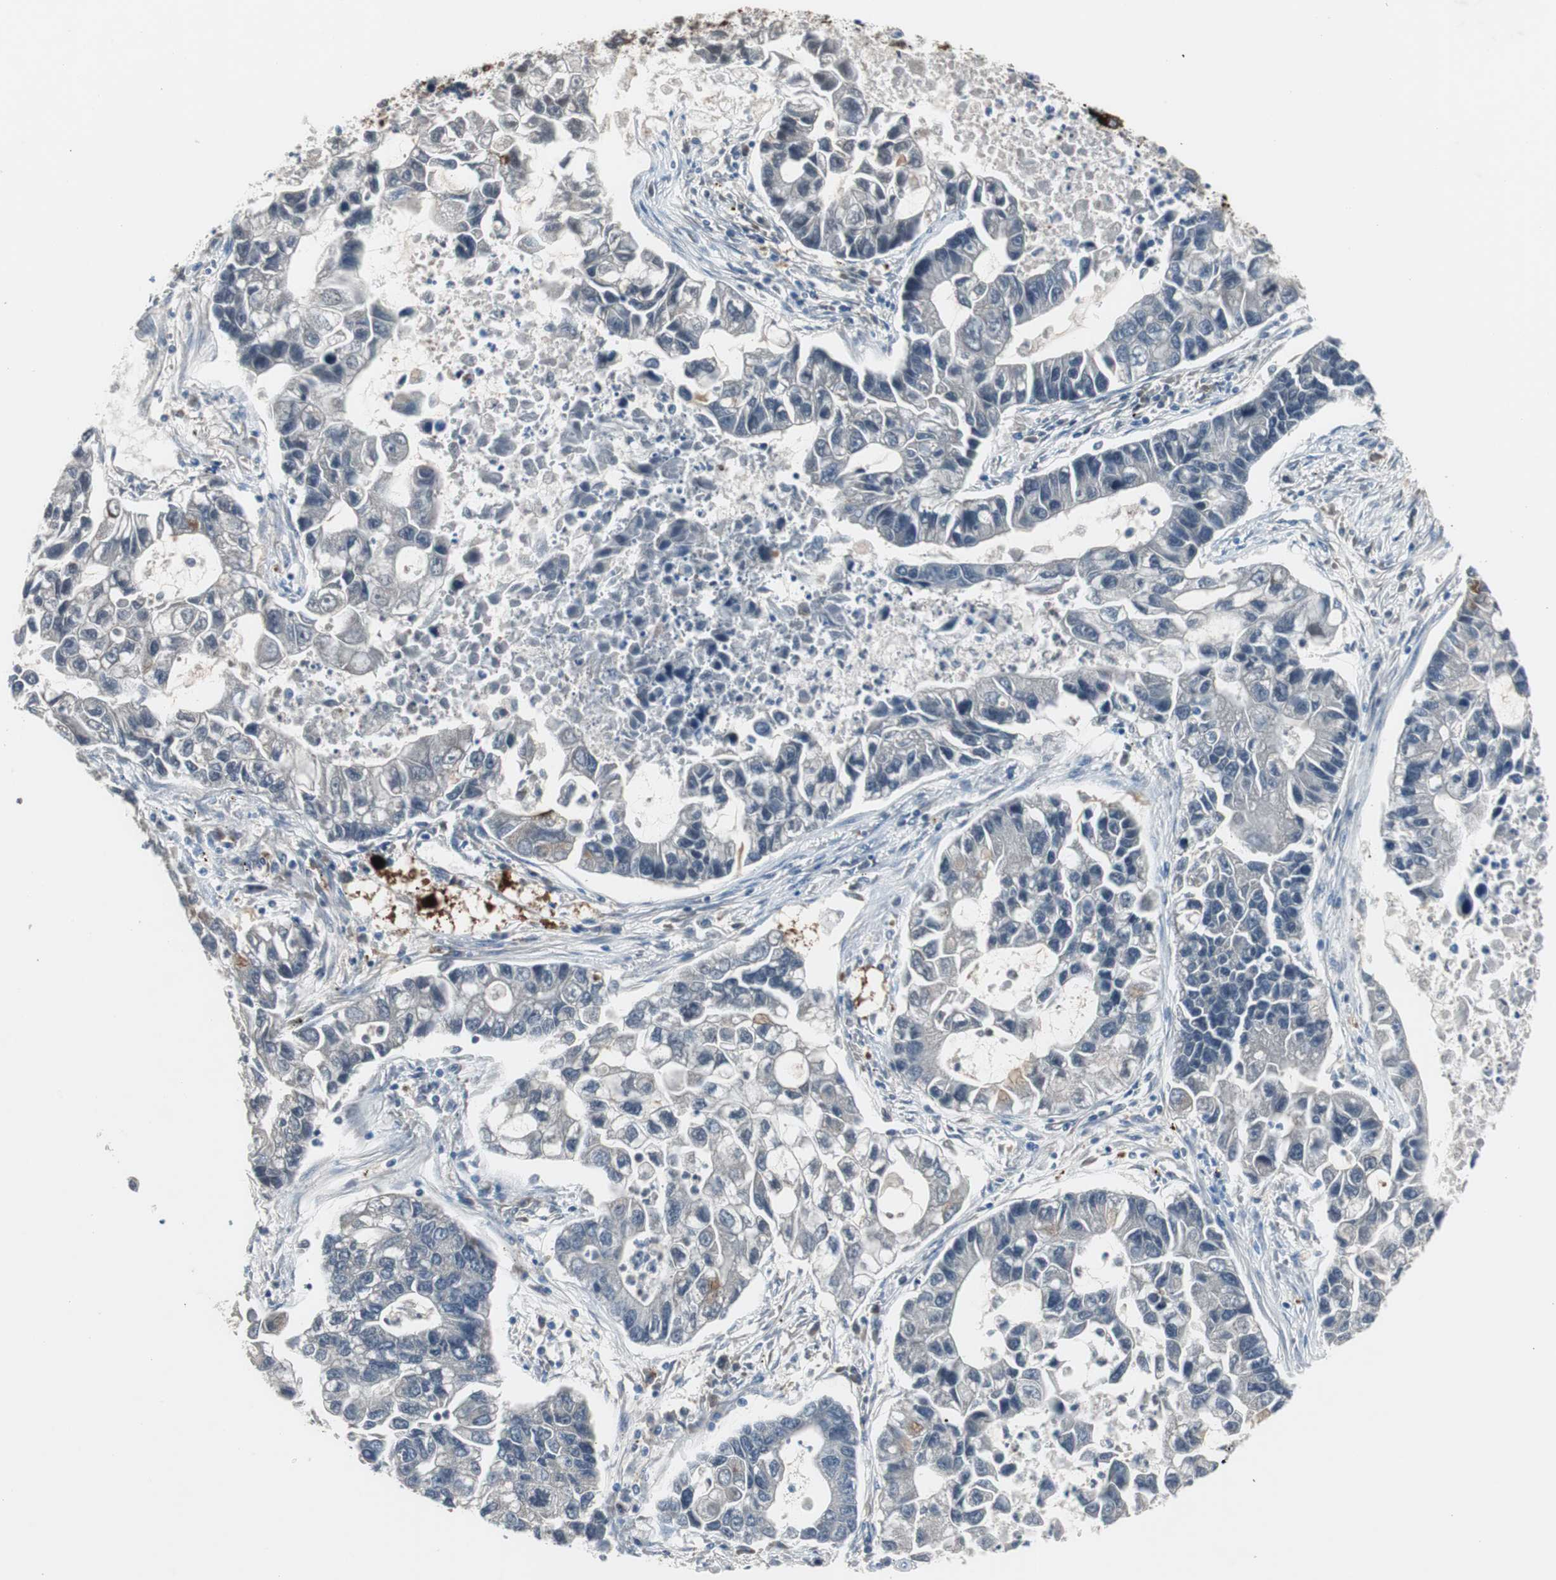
{"staining": {"intensity": "negative", "quantity": "none", "location": "none"}, "tissue": "lung cancer", "cell_type": "Tumor cells", "image_type": "cancer", "snomed": [{"axis": "morphology", "description": "Adenocarcinoma, NOS"}, {"axis": "topography", "description": "Lung"}], "caption": "Lung cancer stained for a protein using immunohistochemistry shows no staining tumor cells.", "gene": "SERPINF1", "patient": {"sex": "female", "age": 51}}